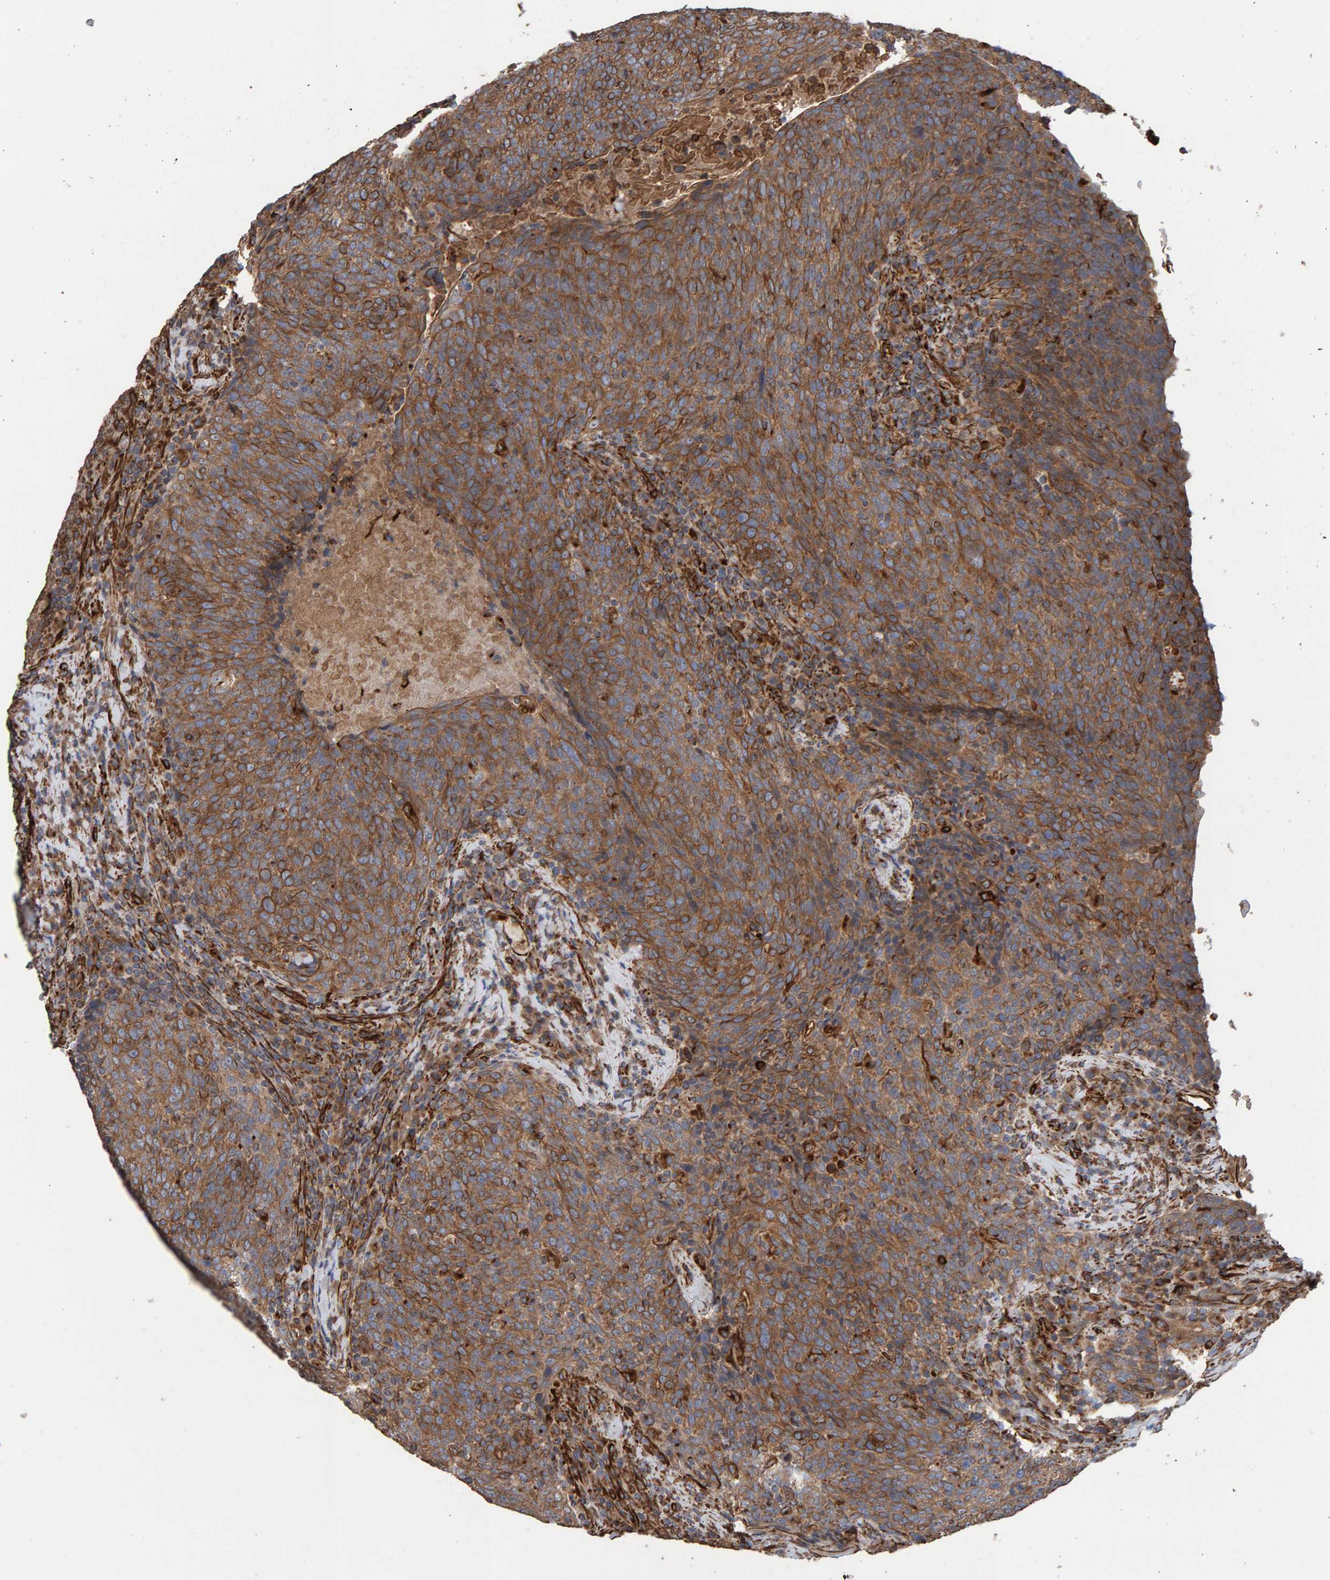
{"staining": {"intensity": "moderate", "quantity": ">75%", "location": "cytoplasmic/membranous"}, "tissue": "head and neck cancer", "cell_type": "Tumor cells", "image_type": "cancer", "snomed": [{"axis": "morphology", "description": "Squamous cell carcinoma, NOS"}, {"axis": "morphology", "description": "Squamous cell carcinoma, metastatic, NOS"}, {"axis": "topography", "description": "Lymph node"}, {"axis": "topography", "description": "Head-Neck"}], "caption": "Moderate cytoplasmic/membranous protein staining is identified in approximately >75% of tumor cells in head and neck cancer. The protein of interest is shown in brown color, while the nuclei are stained blue.", "gene": "ZNF347", "patient": {"sex": "male", "age": 62}}